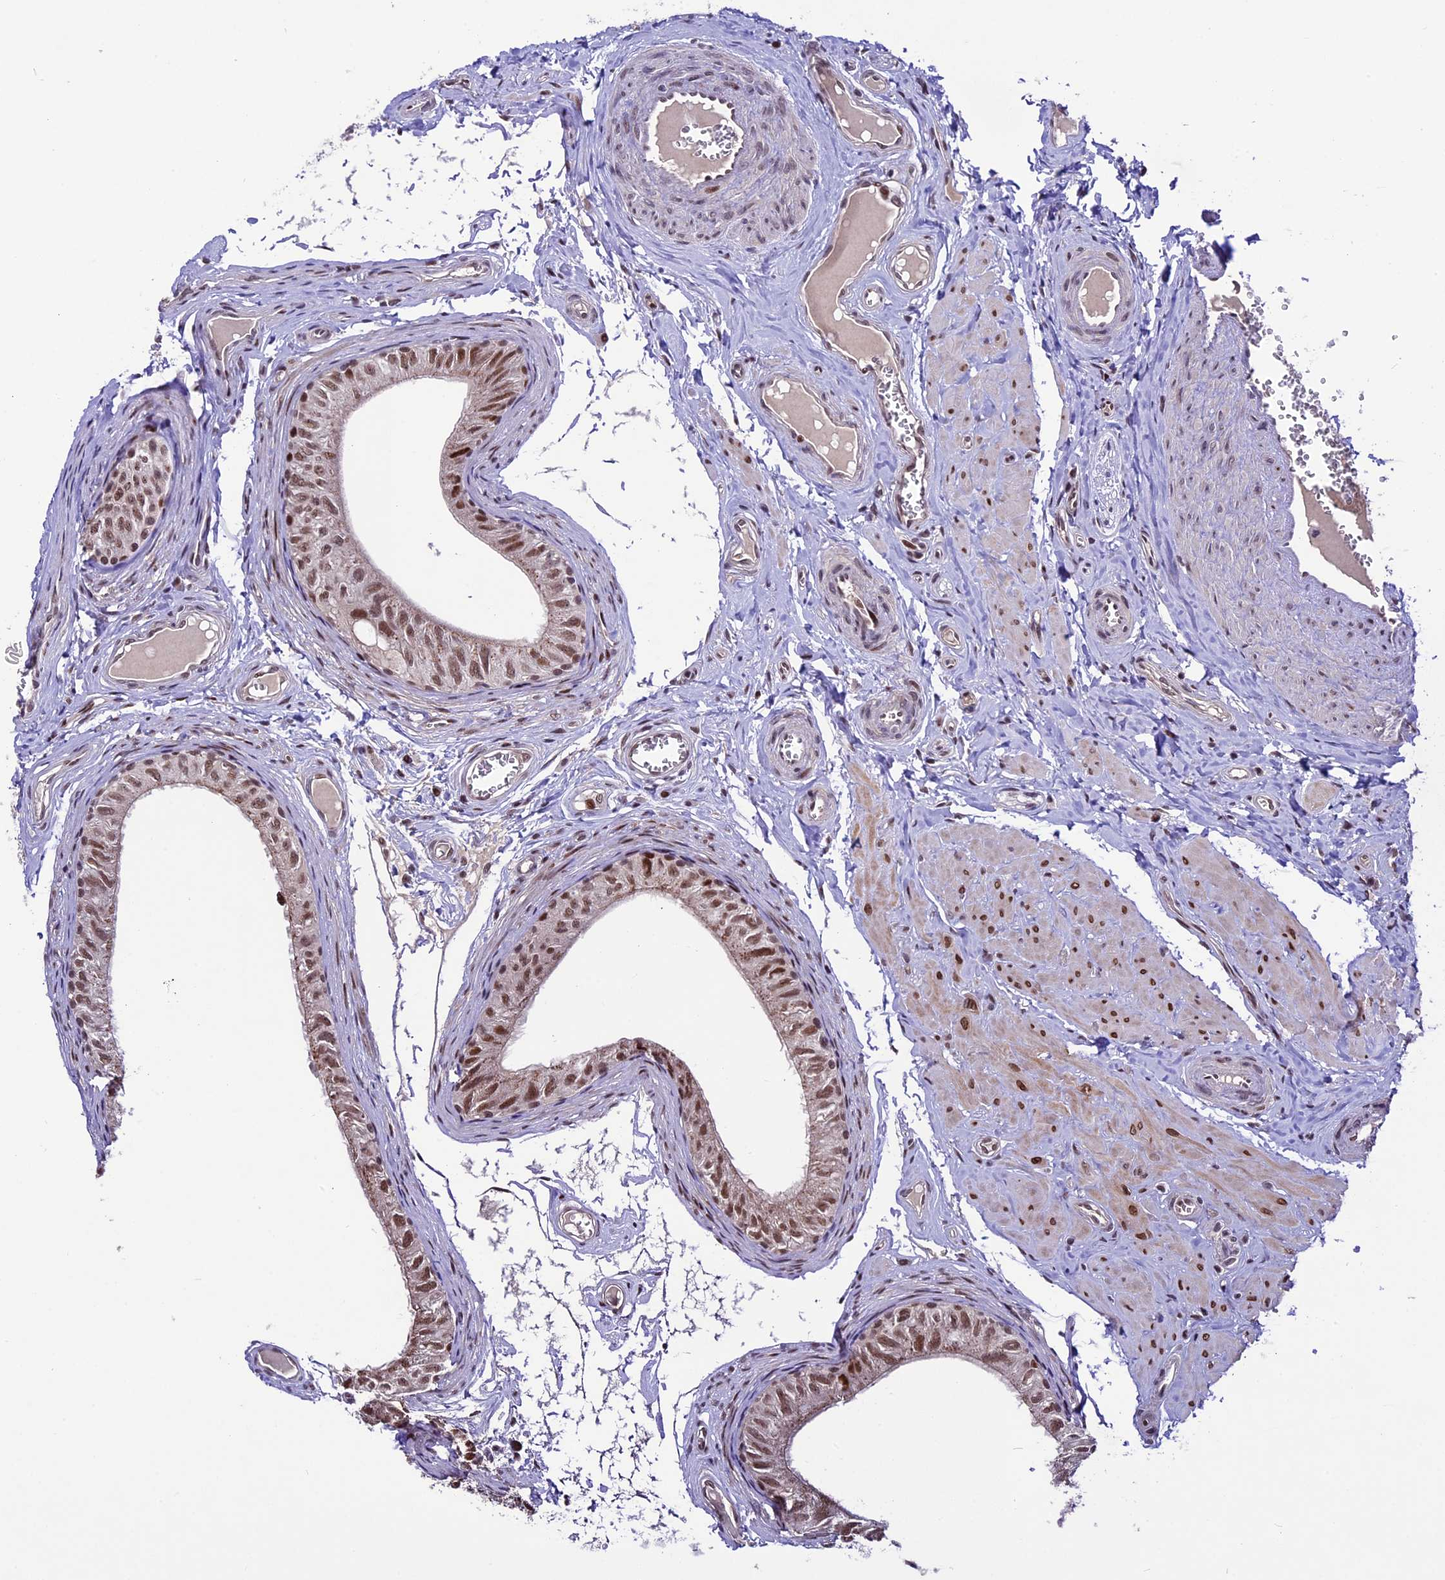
{"staining": {"intensity": "strong", "quantity": ">75%", "location": "nuclear"}, "tissue": "epididymis", "cell_type": "Glandular cells", "image_type": "normal", "snomed": [{"axis": "morphology", "description": "Normal tissue, NOS"}, {"axis": "topography", "description": "Epididymis"}], "caption": "Protein expression analysis of unremarkable human epididymis reveals strong nuclear staining in about >75% of glandular cells.", "gene": "TCP11L2", "patient": {"sex": "male", "age": 42}}